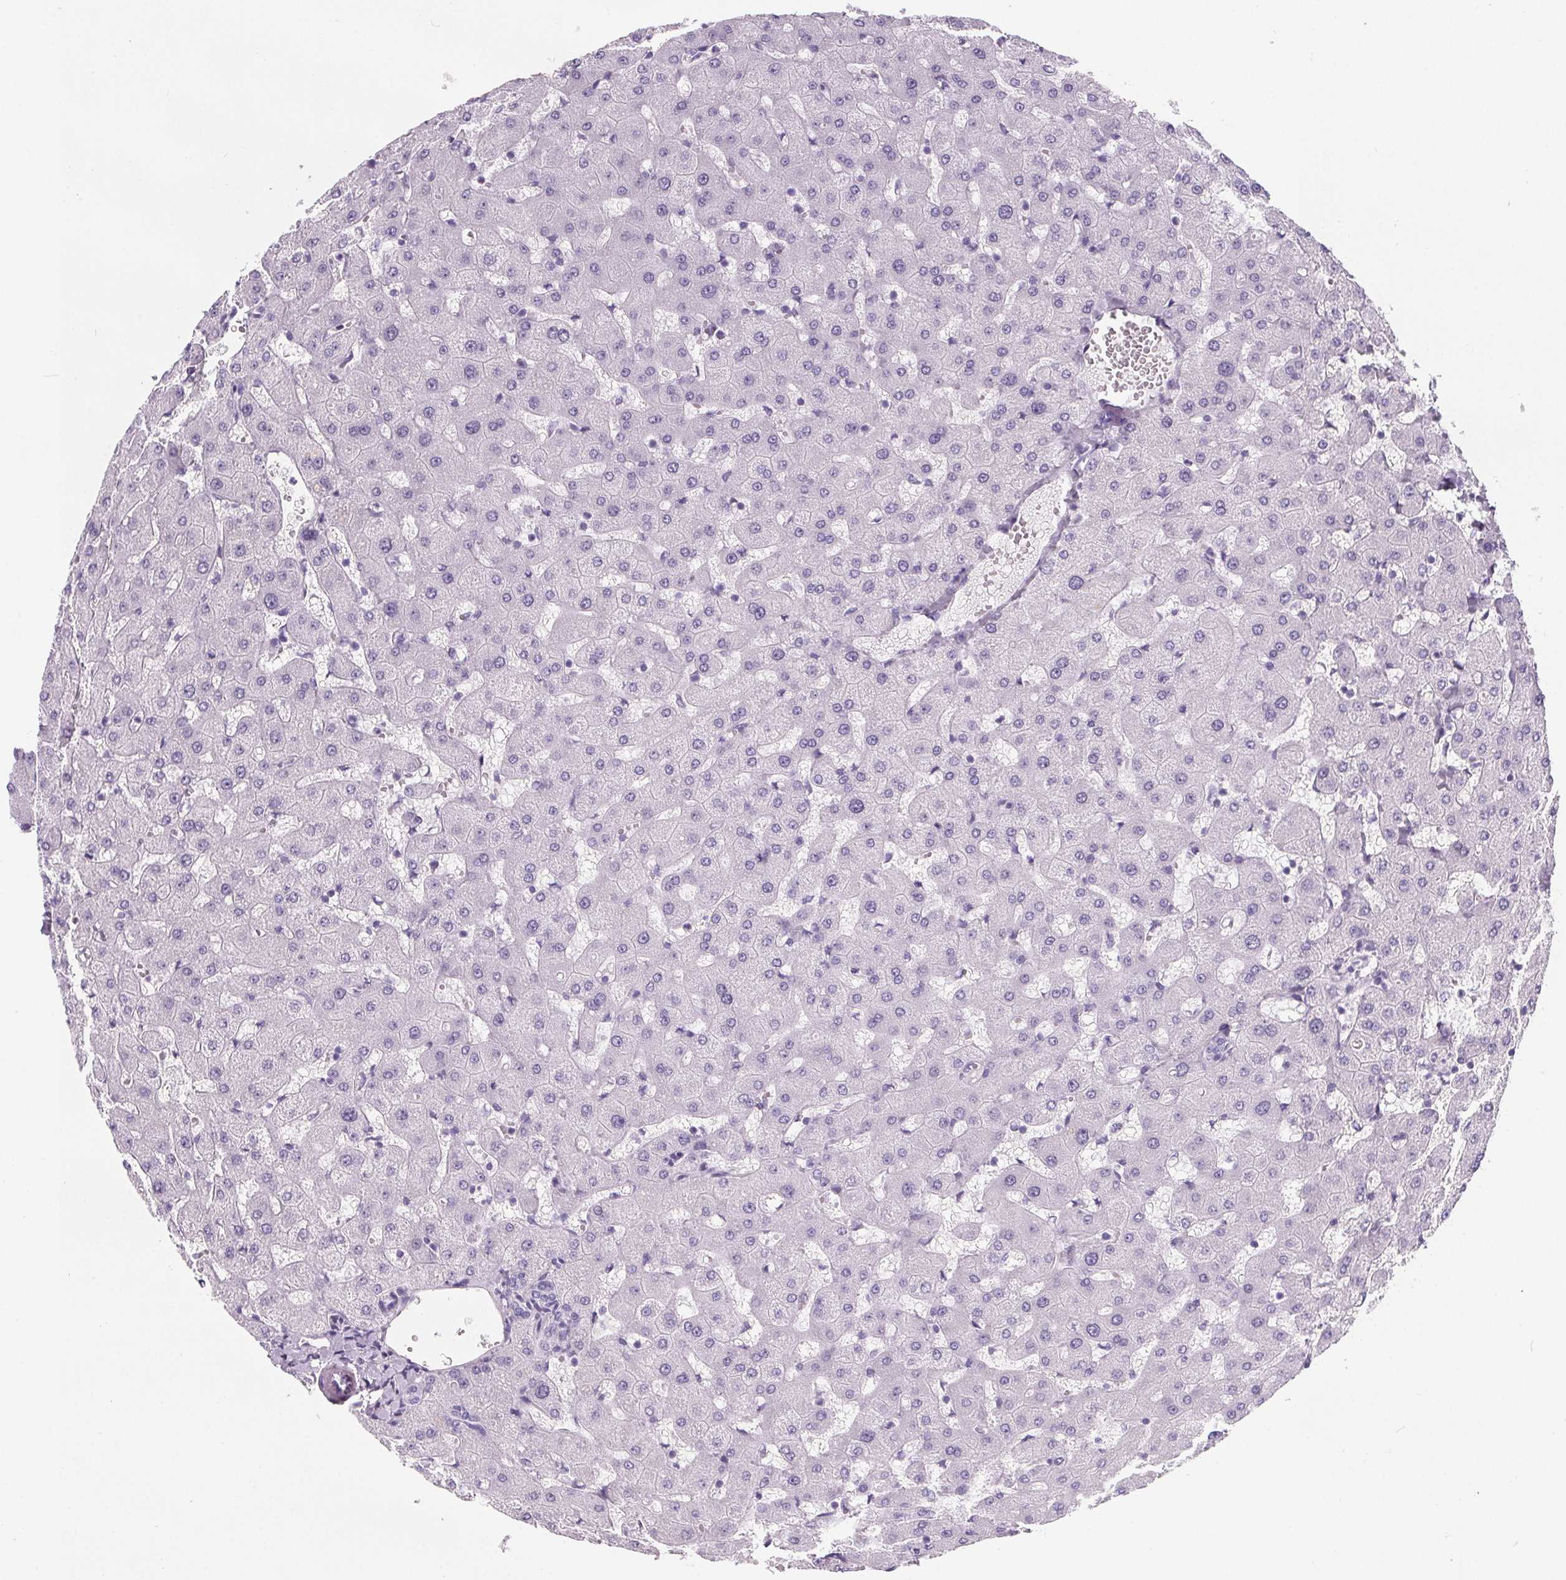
{"staining": {"intensity": "negative", "quantity": "none", "location": "none"}, "tissue": "liver", "cell_type": "Cholangiocytes", "image_type": "normal", "snomed": [{"axis": "morphology", "description": "Normal tissue, NOS"}, {"axis": "topography", "description": "Liver"}], "caption": "DAB immunohistochemical staining of unremarkable human liver exhibits no significant staining in cholangiocytes.", "gene": "ADRB1", "patient": {"sex": "female", "age": 63}}